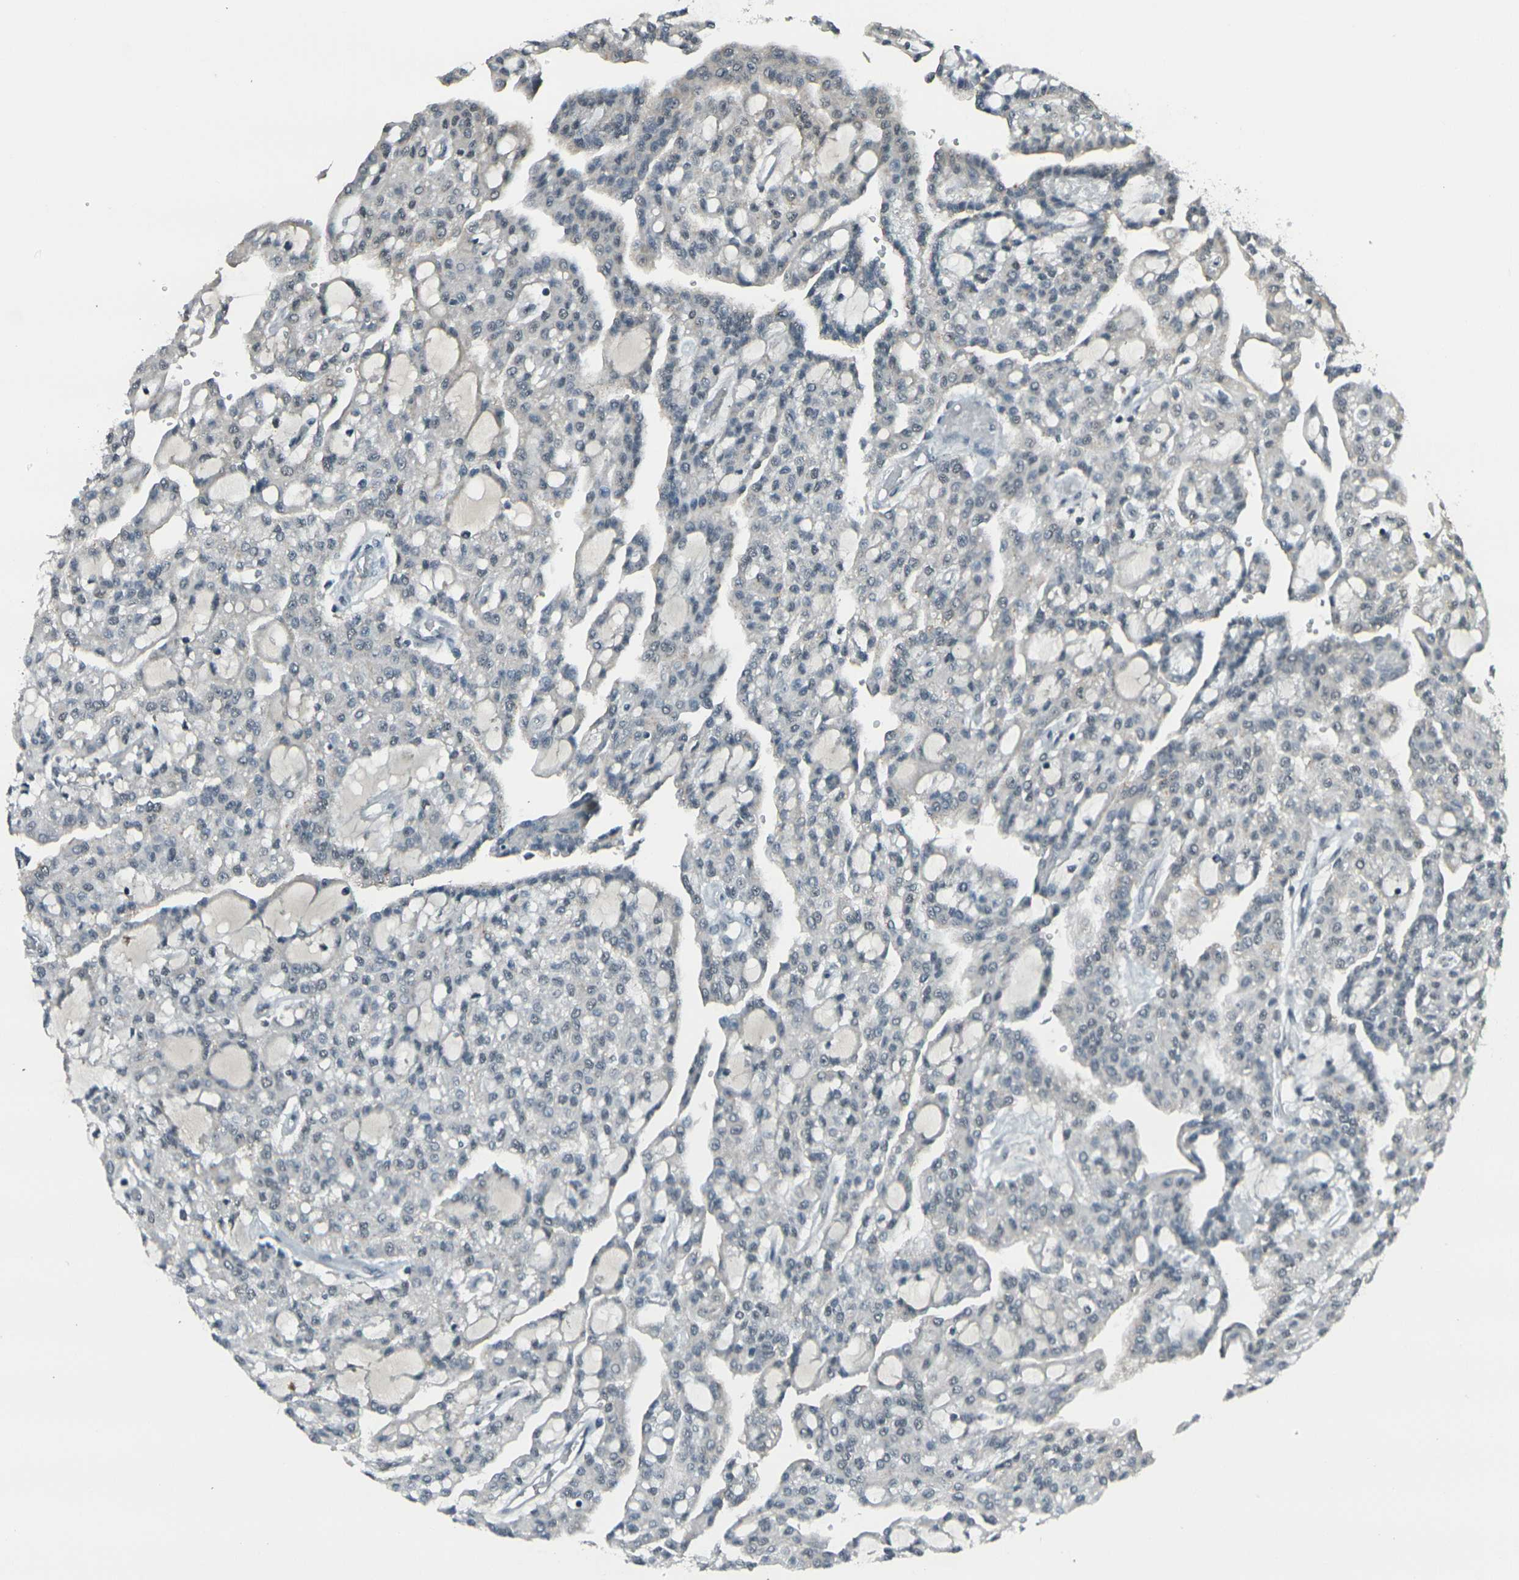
{"staining": {"intensity": "negative", "quantity": "none", "location": "none"}, "tissue": "renal cancer", "cell_type": "Tumor cells", "image_type": "cancer", "snomed": [{"axis": "morphology", "description": "Adenocarcinoma, NOS"}, {"axis": "topography", "description": "Kidney"}], "caption": "Renal cancer was stained to show a protein in brown. There is no significant expression in tumor cells.", "gene": "GPR19", "patient": {"sex": "male", "age": 63}}